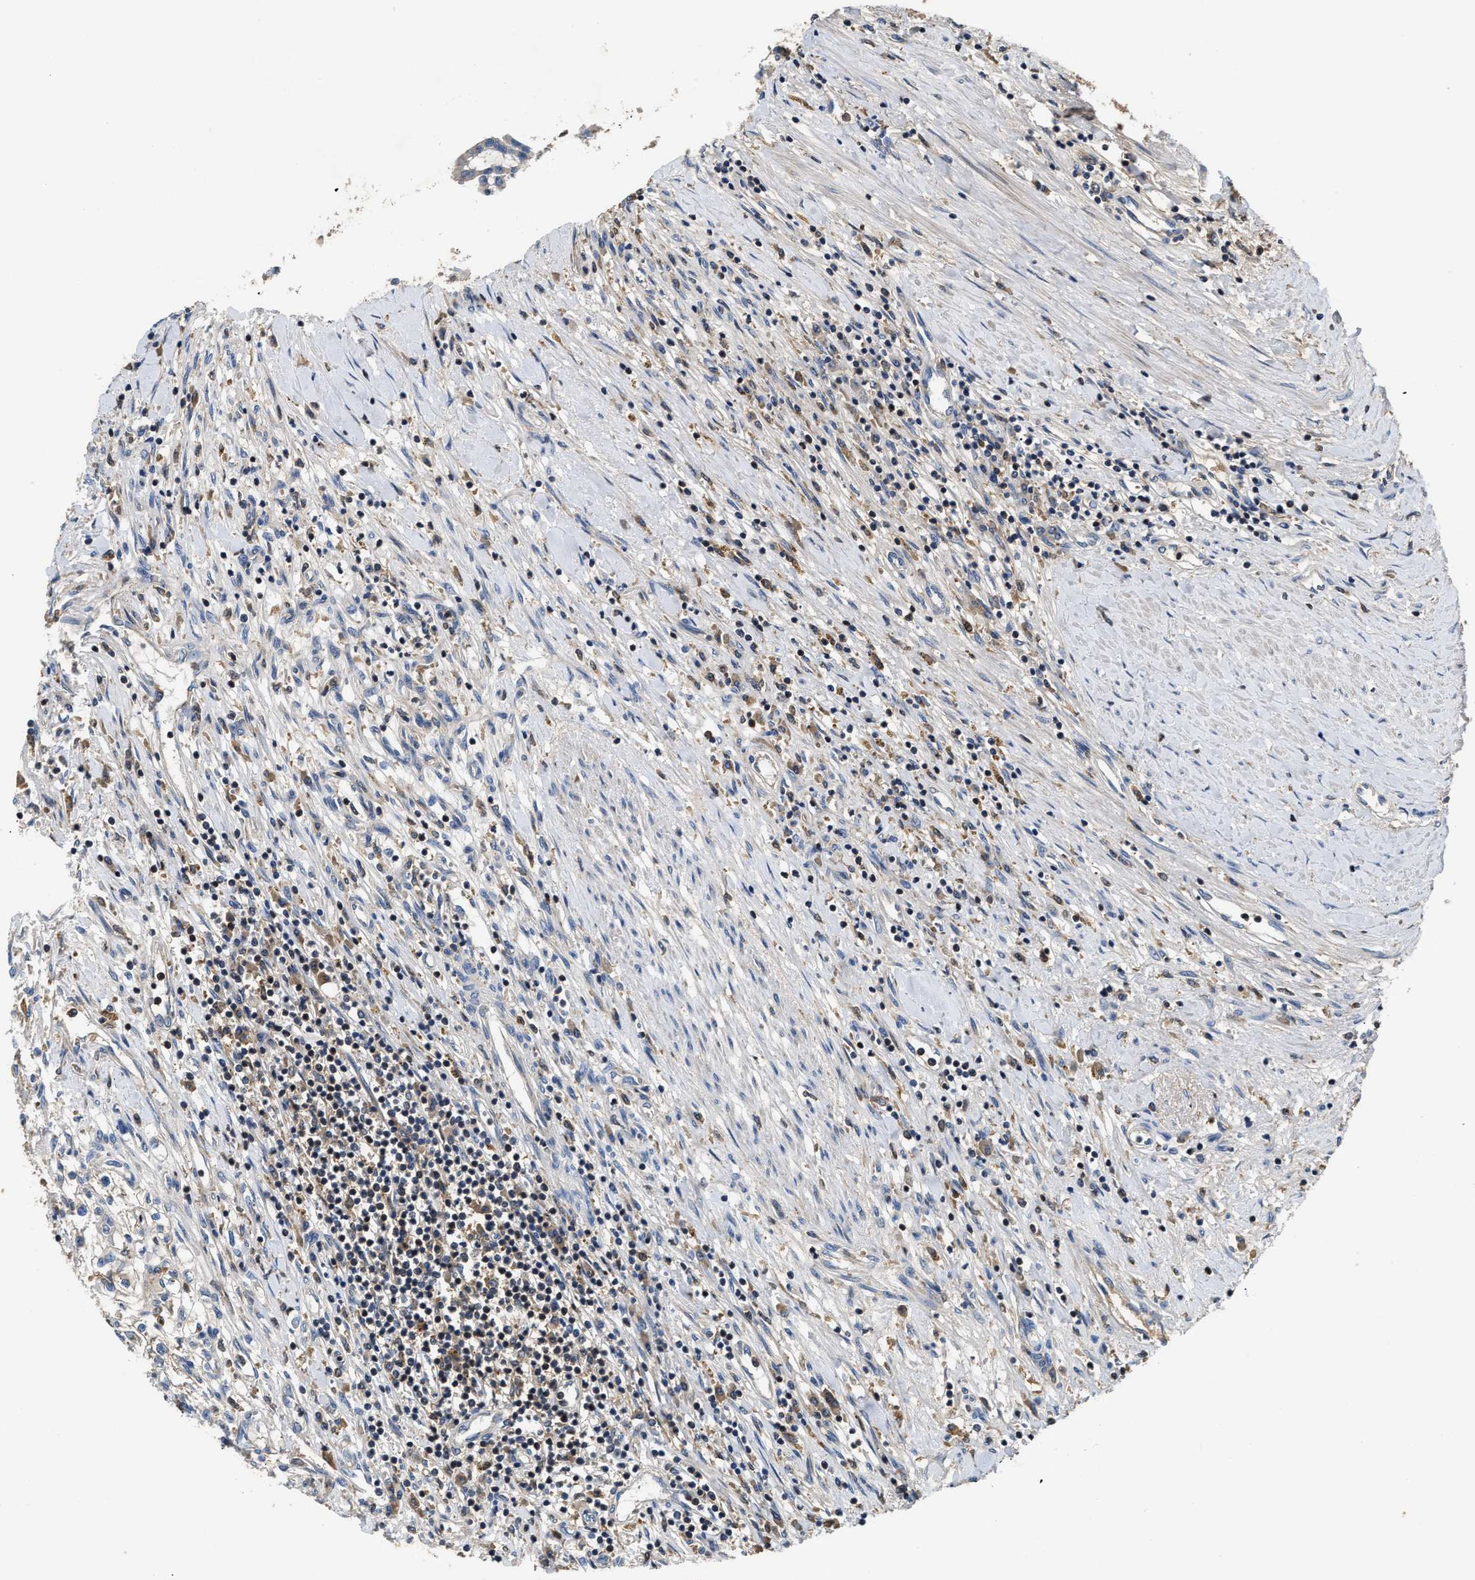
{"staining": {"intensity": "weak", "quantity": "<25%", "location": "cytoplasmic/membranous"}, "tissue": "renal cancer", "cell_type": "Tumor cells", "image_type": "cancer", "snomed": [{"axis": "morphology", "description": "Adenocarcinoma, NOS"}, {"axis": "topography", "description": "Kidney"}], "caption": "Histopathology image shows no significant protein positivity in tumor cells of adenocarcinoma (renal).", "gene": "OSTF1", "patient": {"sex": "male", "age": 68}}